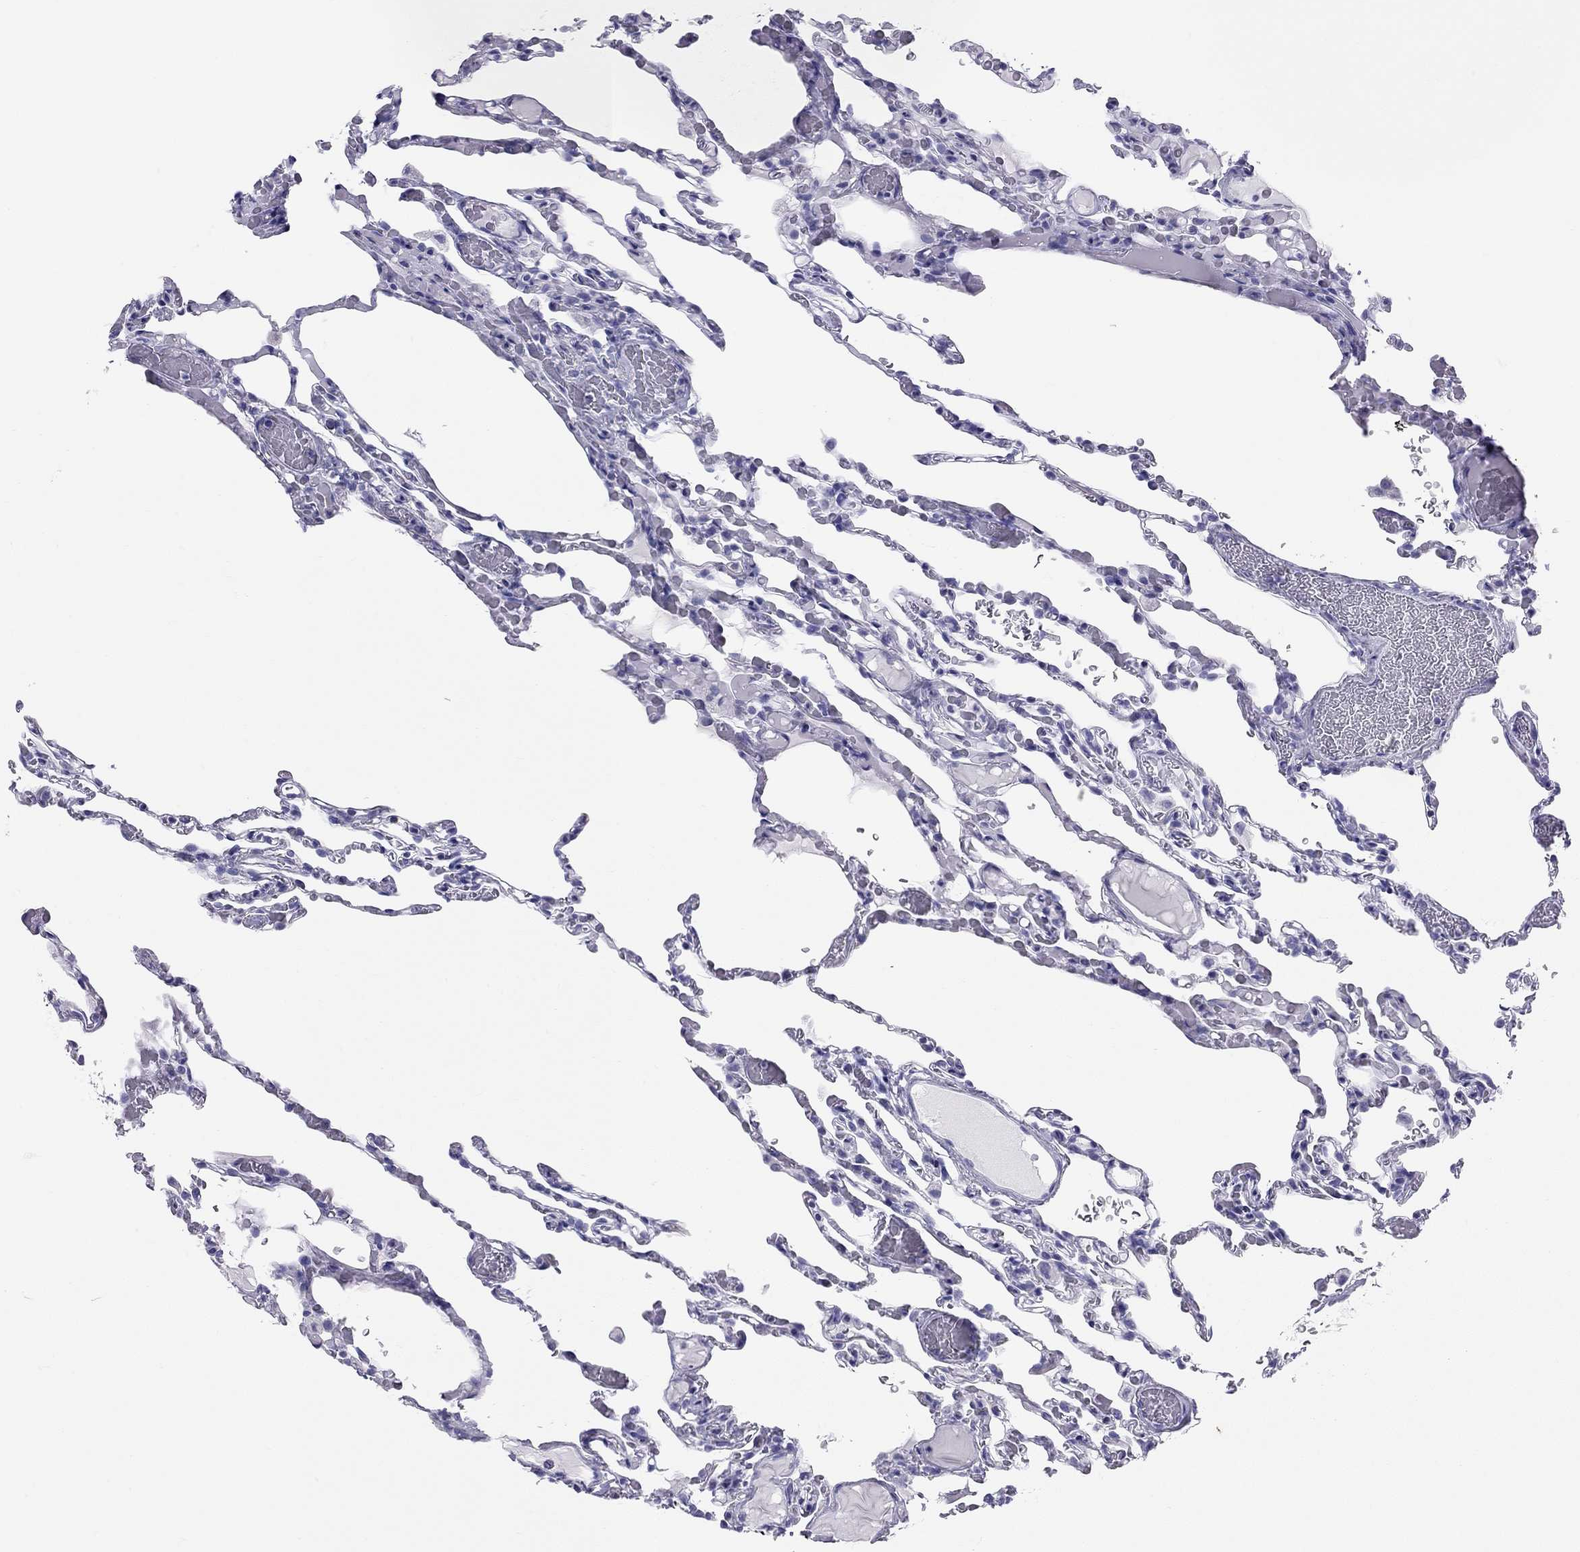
{"staining": {"intensity": "negative", "quantity": "none", "location": "none"}, "tissue": "lung", "cell_type": "Alveolar cells", "image_type": "normal", "snomed": [{"axis": "morphology", "description": "Normal tissue, NOS"}, {"axis": "topography", "description": "Lung"}], "caption": "Protein analysis of benign lung reveals no significant positivity in alveolar cells.", "gene": "TRPM3", "patient": {"sex": "female", "age": 43}}